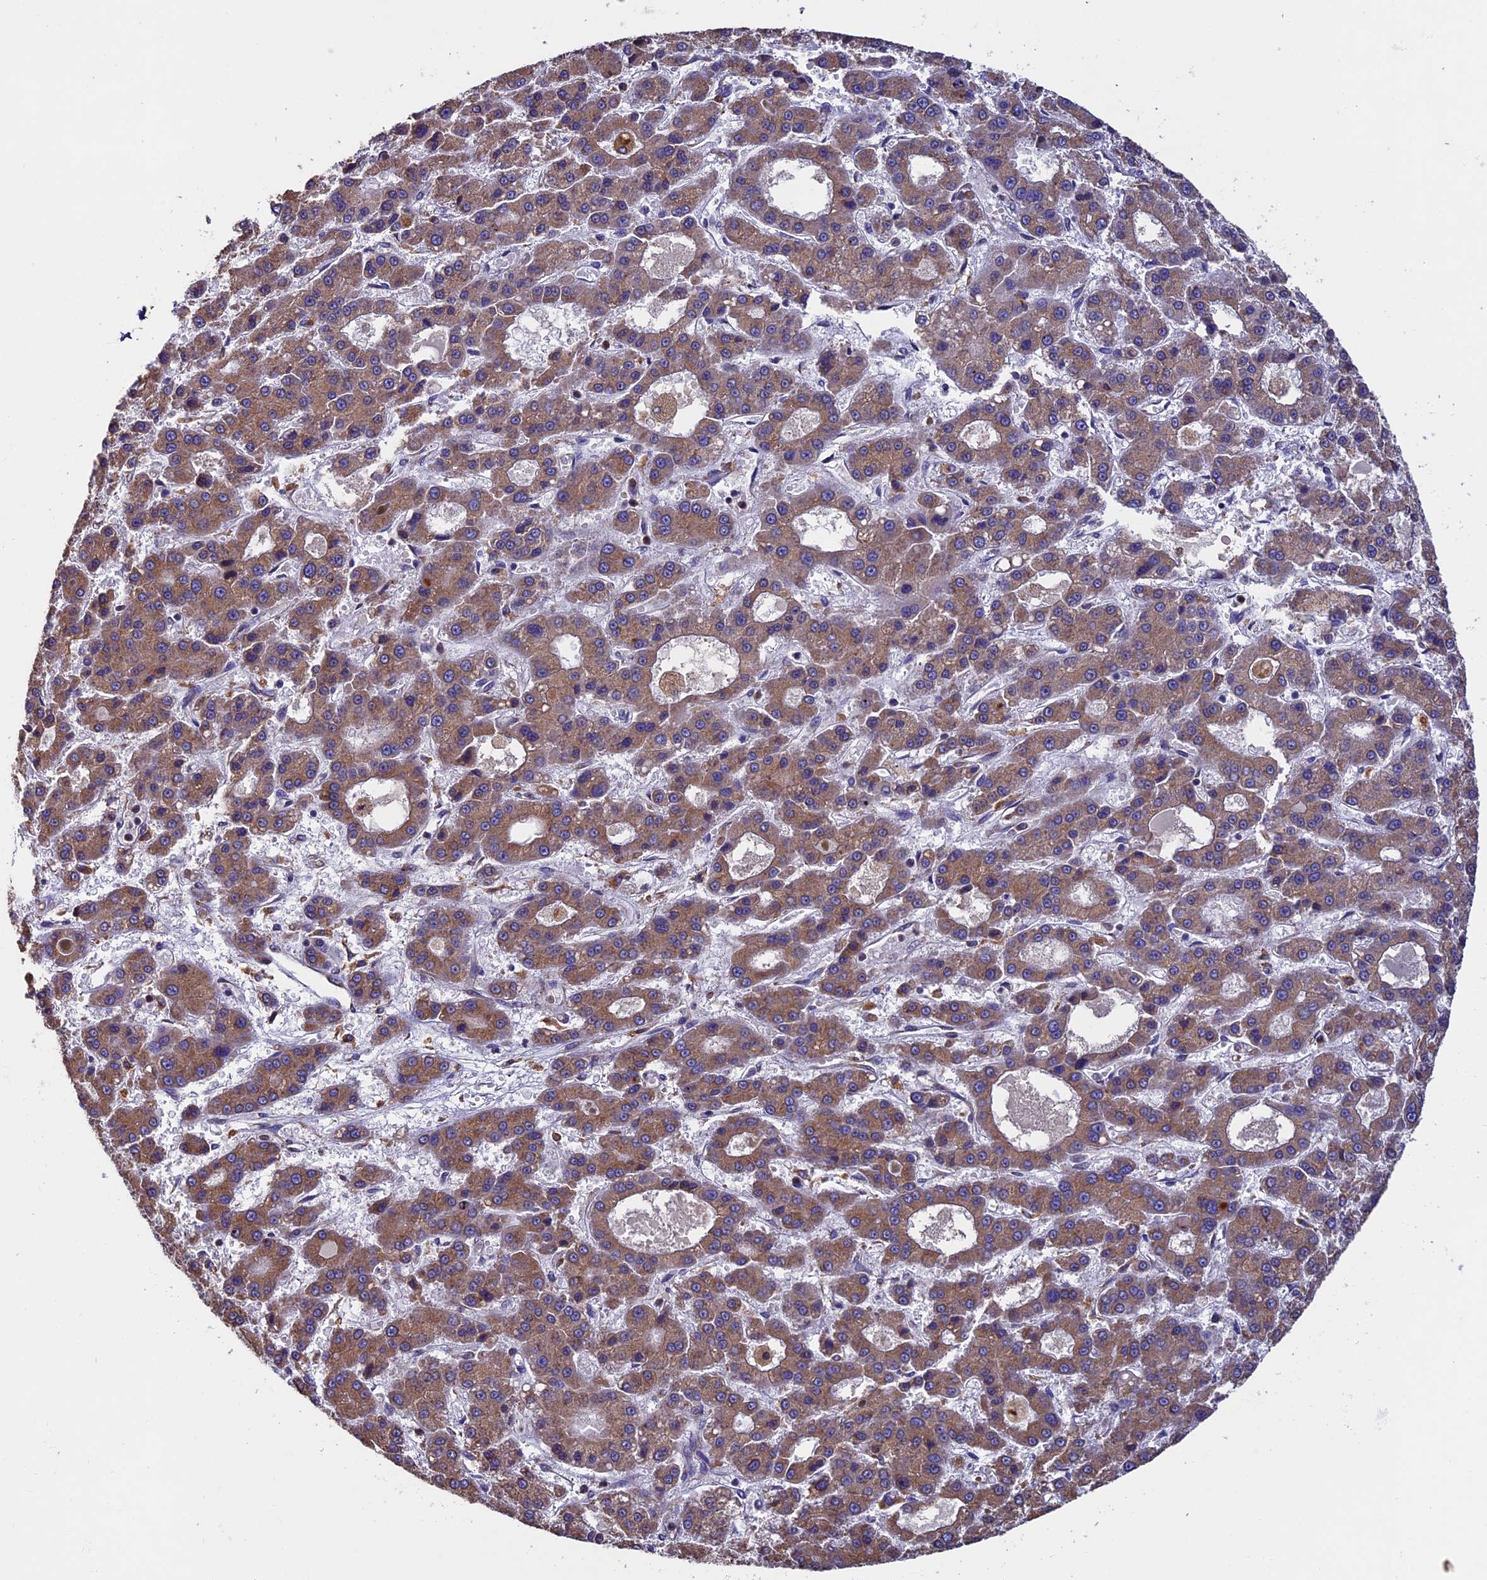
{"staining": {"intensity": "moderate", "quantity": ">75%", "location": "cytoplasmic/membranous"}, "tissue": "liver cancer", "cell_type": "Tumor cells", "image_type": "cancer", "snomed": [{"axis": "morphology", "description": "Carcinoma, Hepatocellular, NOS"}, {"axis": "topography", "description": "Liver"}], "caption": "Immunohistochemical staining of hepatocellular carcinoma (liver) reveals medium levels of moderate cytoplasmic/membranous protein positivity in about >75% of tumor cells. (DAB (3,3'-diaminobenzidine) IHC, brown staining for protein, blue staining for nuclei).", "gene": "BTBD3", "patient": {"sex": "male", "age": 70}}